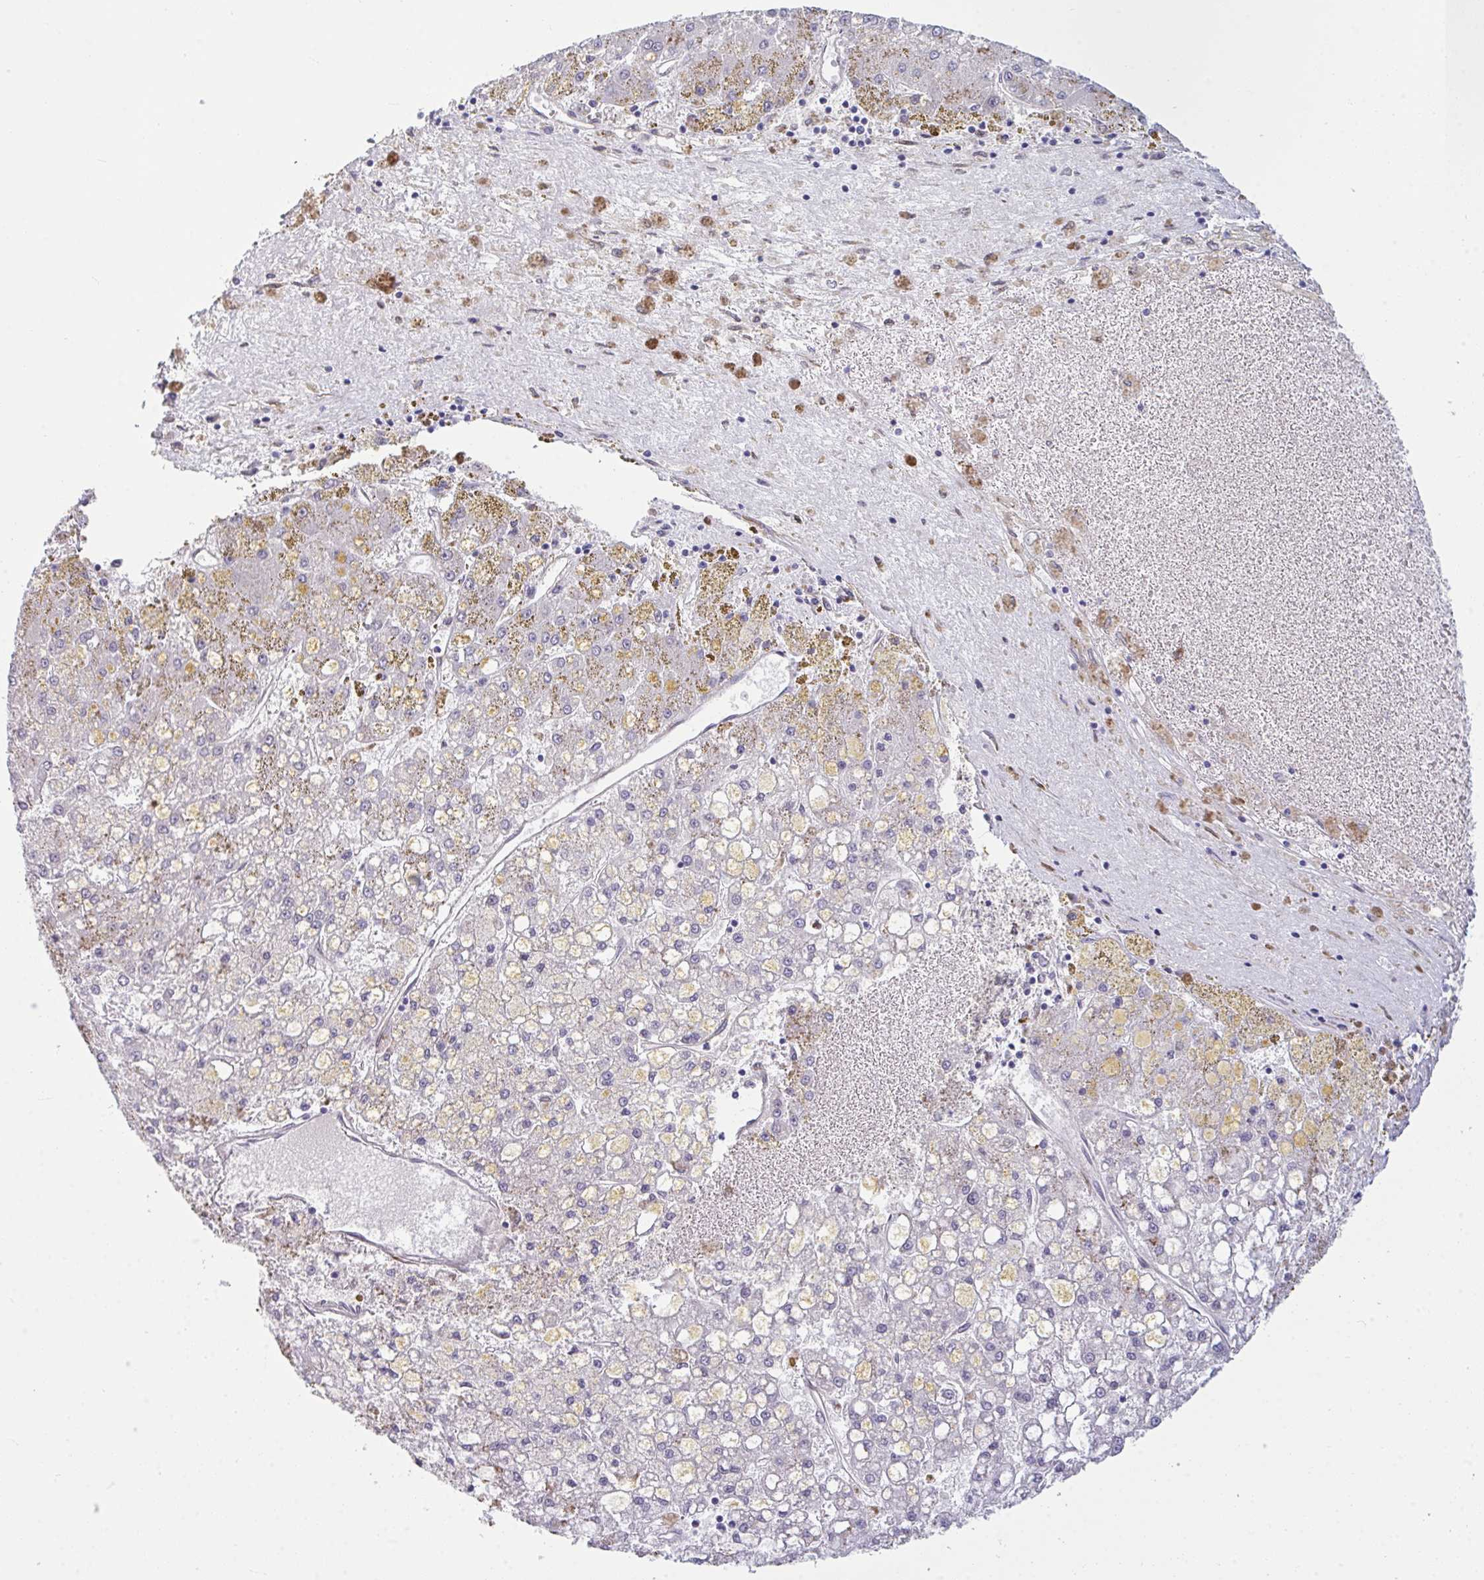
{"staining": {"intensity": "negative", "quantity": "none", "location": "none"}, "tissue": "liver cancer", "cell_type": "Tumor cells", "image_type": "cancer", "snomed": [{"axis": "morphology", "description": "Carcinoma, Hepatocellular, NOS"}, {"axis": "topography", "description": "Liver"}], "caption": "Hepatocellular carcinoma (liver) stained for a protein using IHC exhibits no staining tumor cells.", "gene": "SETD7", "patient": {"sex": "male", "age": 67}}